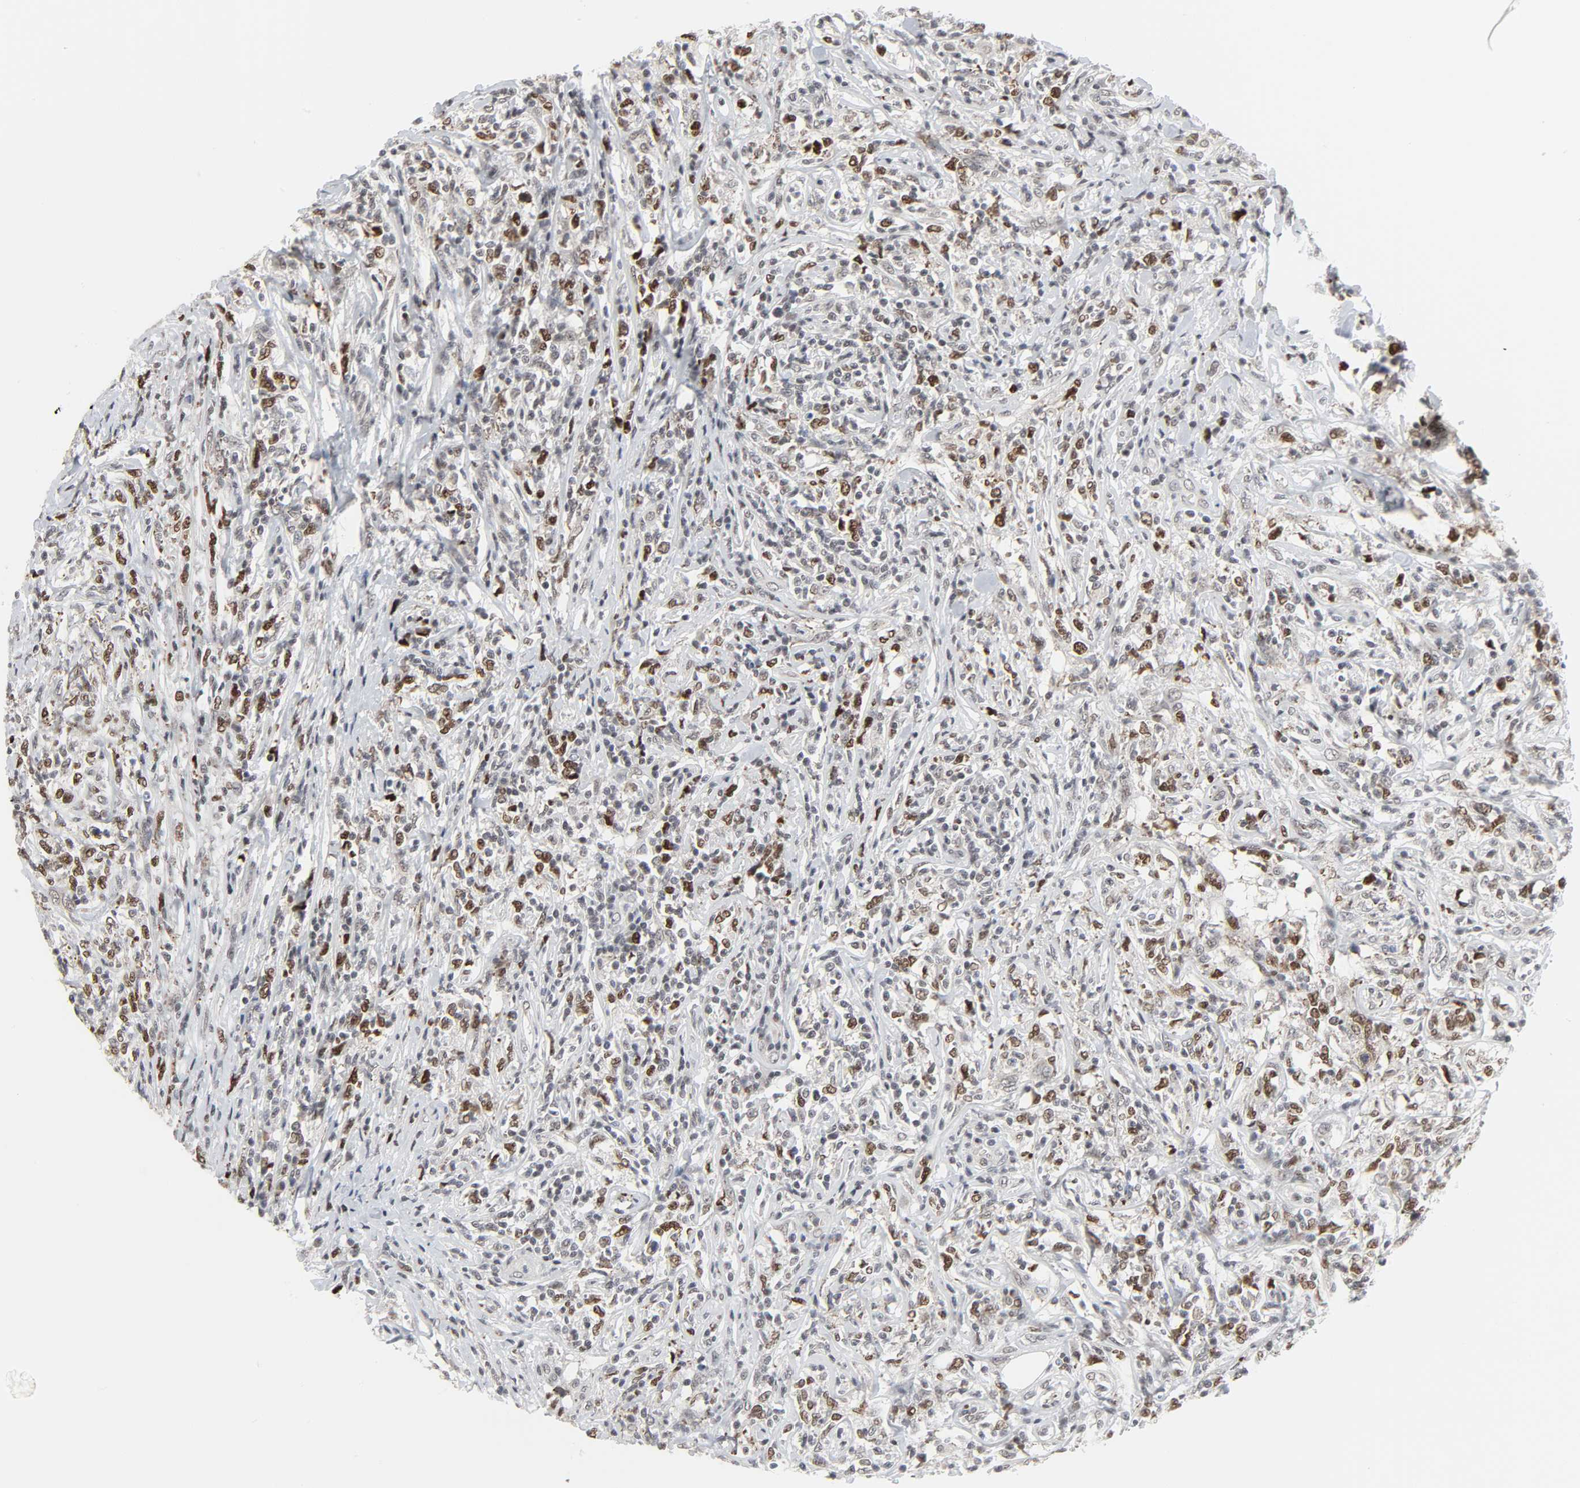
{"staining": {"intensity": "moderate", "quantity": "25%-75%", "location": "nuclear"}, "tissue": "lymphoma", "cell_type": "Tumor cells", "image_type": "cancer", "snomed": [{"axis": "morphology", "description": "Malignant lymphoma, non-Hodgkin's type, High grade"}, {"axis": "topography", "description": "Lymph node"}], "caption": "Human malignant lymphoma, non-Hodgkin's type (high-grade) stained with a brown dye displays moderate nuclear positive staining in about 25%-75% of tumor cells.", "gene": "MUC1", "patient": {"sex": "female", "age": 84}}